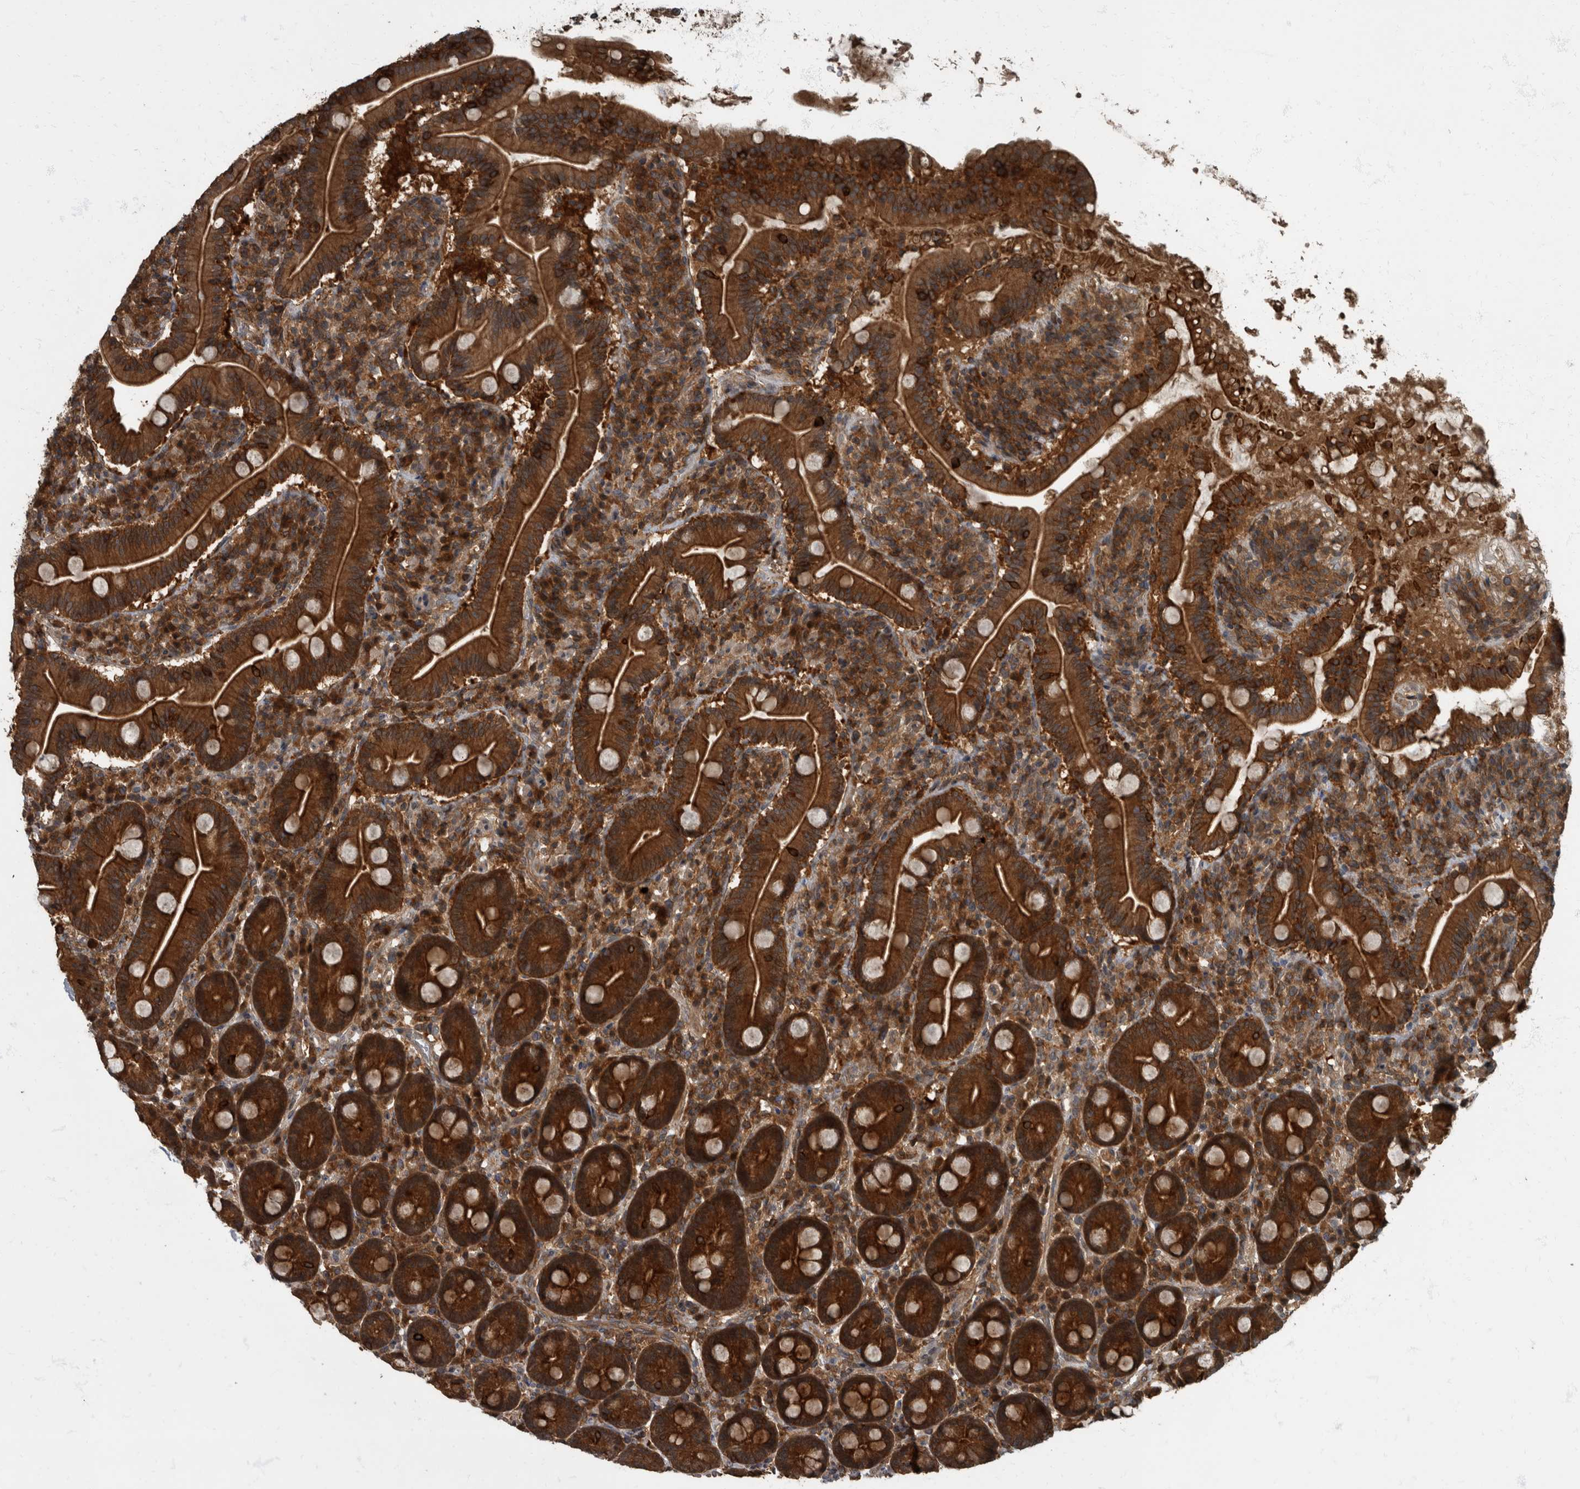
{"staining": {"intensity": "strong", "quantity": ">75%", "location": "cytoplasmic/membranous"}, "tissue": "duodenum", "cell_type": "Glandular cells", "image_type": "normal", "snomed": [{"axis": "morphology", "description": "Normal tissue, NOS"}, {"axis": "topography", "description": "Duodenum"}], "caption": "The micrograph demonstrates staining of normal duodenum, revealing strong cytoplasmic/membranous protein positivity (brown color) within glandular cells. The staining was performed using DAB to visualize the protein expression in brown, while the nuclei were stained in blue with hematoxylin (Magnification: 20x).", "gene": "RABGGTB", "patient": {"sex": "male", "age": 35}}